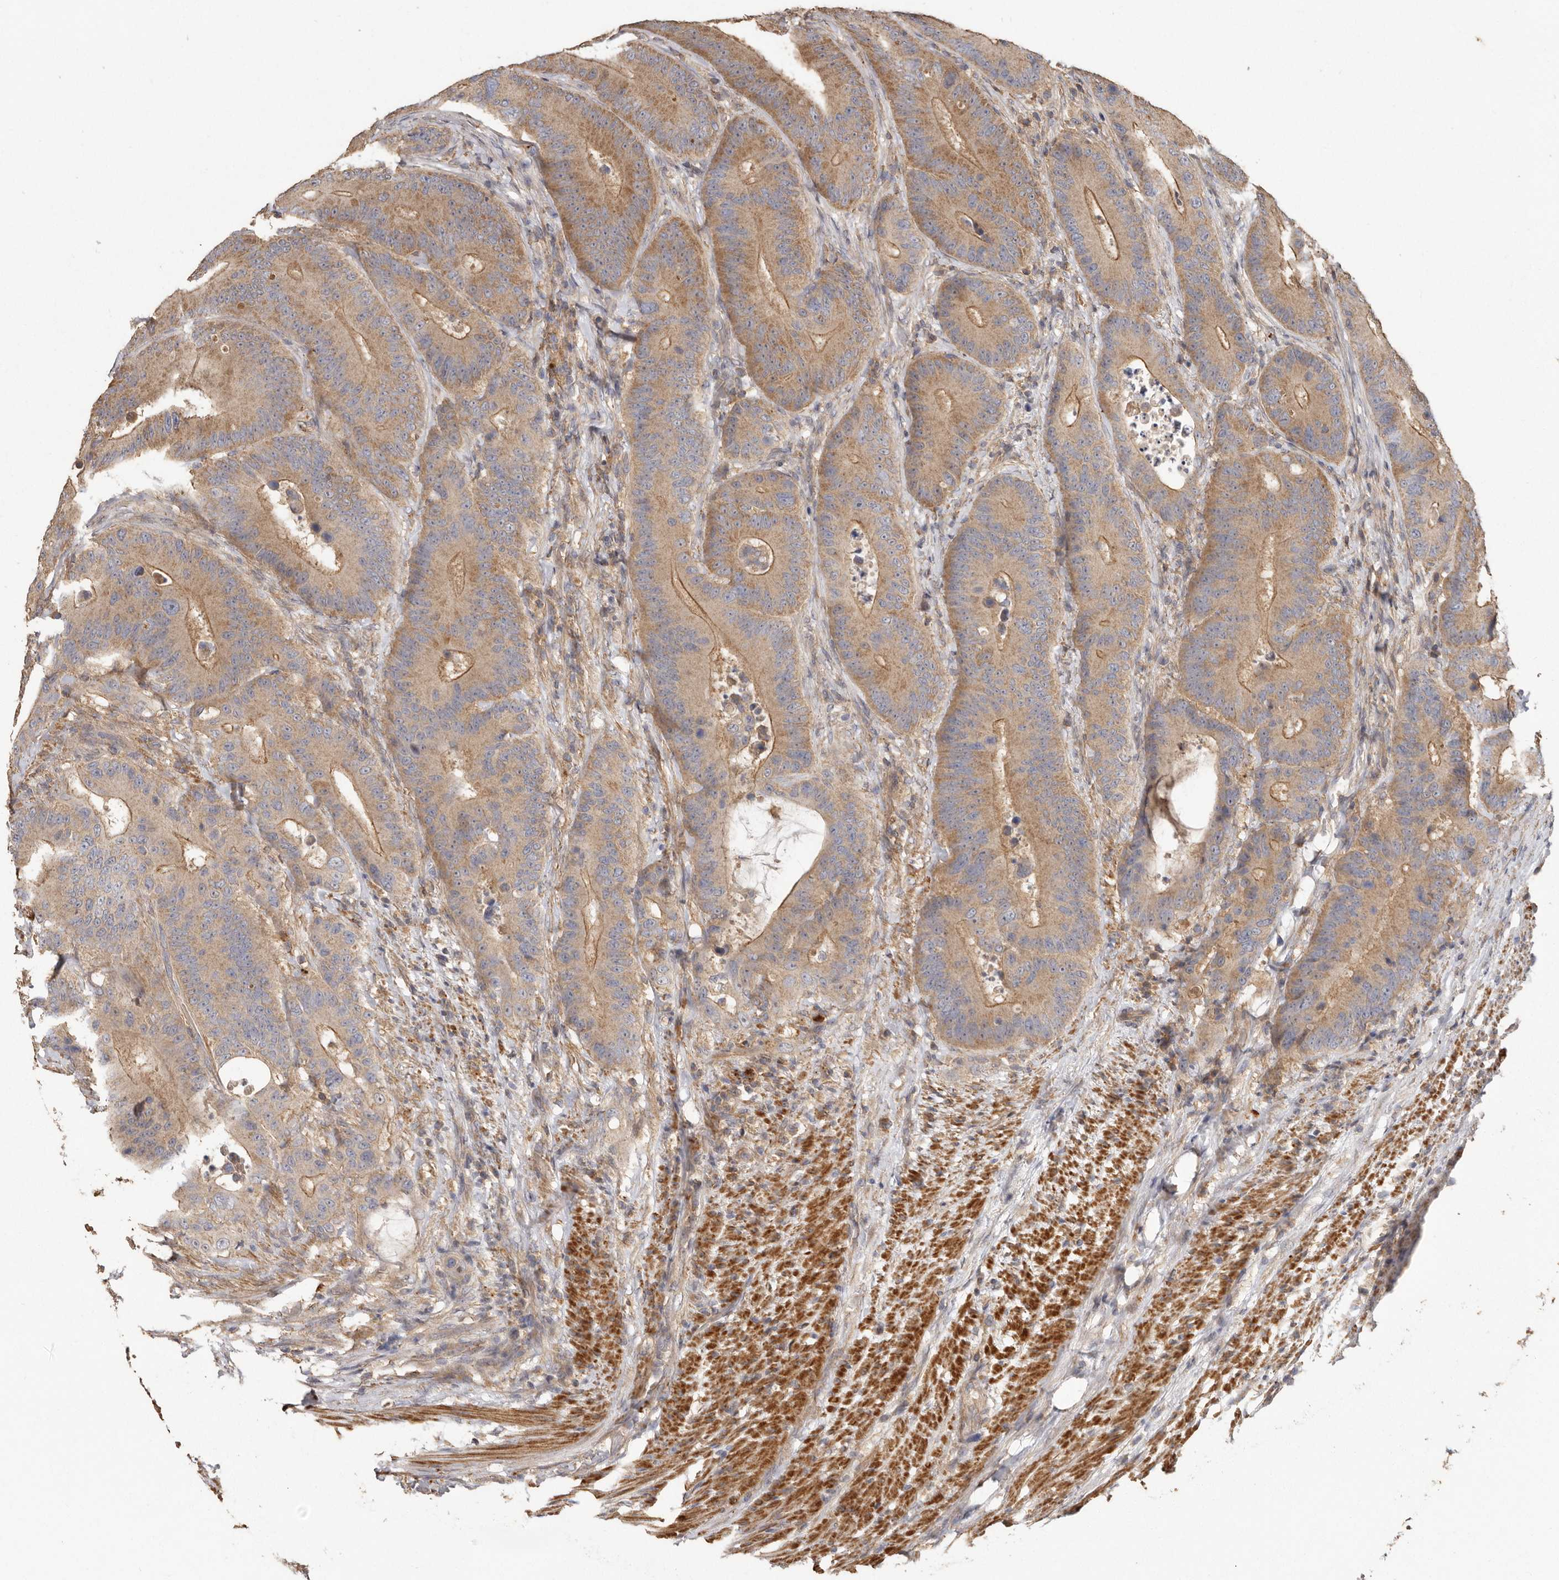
{"staining": {"intensity": "moderate", "quantity": ">75%", "location": "cytoplasmic/membranous"}, "tissue": "colorectal cancer", "cell_type": "Tumor cells", "image_type": "cancer", "snomed": [{"axis": "morphology", "description": "Adenocarcinoma, NOS"}, {"axis": "topography", "description": "Colon"}], "caption": "Protein staining of colorectal cancer tissue reveals moderate cytoplasmic/membranous staining in about >75% of tumor cells.", "gene": "RWDD1", "patient": {"sex": "male", "age": 83}}